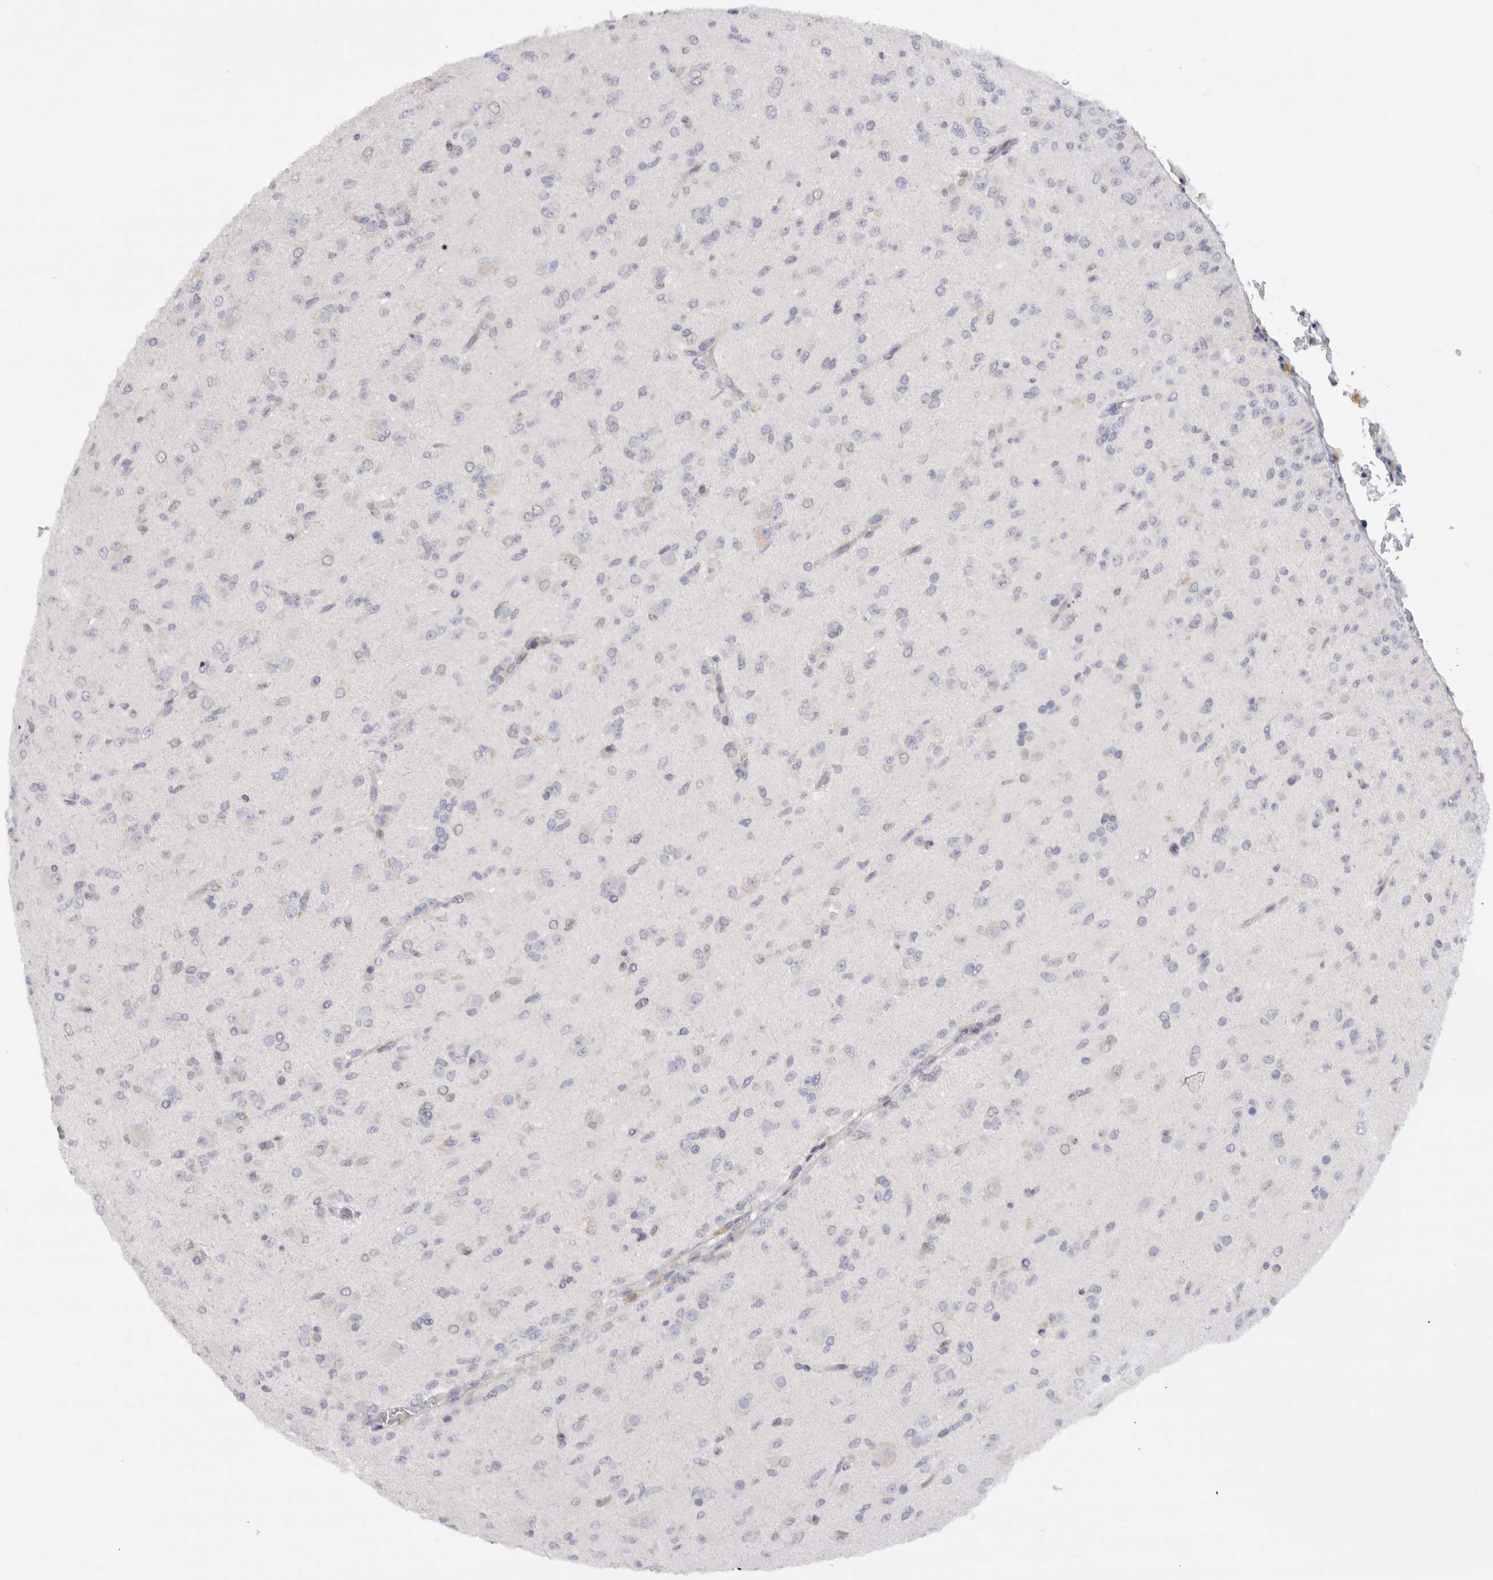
{"staining": {"intensity": "negative", "quantity": "none", "location": "none"}, "tissue": "glioma", "cell_type": "Tumor cells", "image_type": "cancer", "snomed": [{"axis": "morphology", "description": "Glioma, malignant, Low grade"}, {"axis": "topography", "description": "Brain"}], "caption": "Protein analysis of malignant glioma (low-grade) exhibits no significant positivity in tumor cells.", "gene": "VCPIP1", "patient": {"sex": "male", "age": 65}}